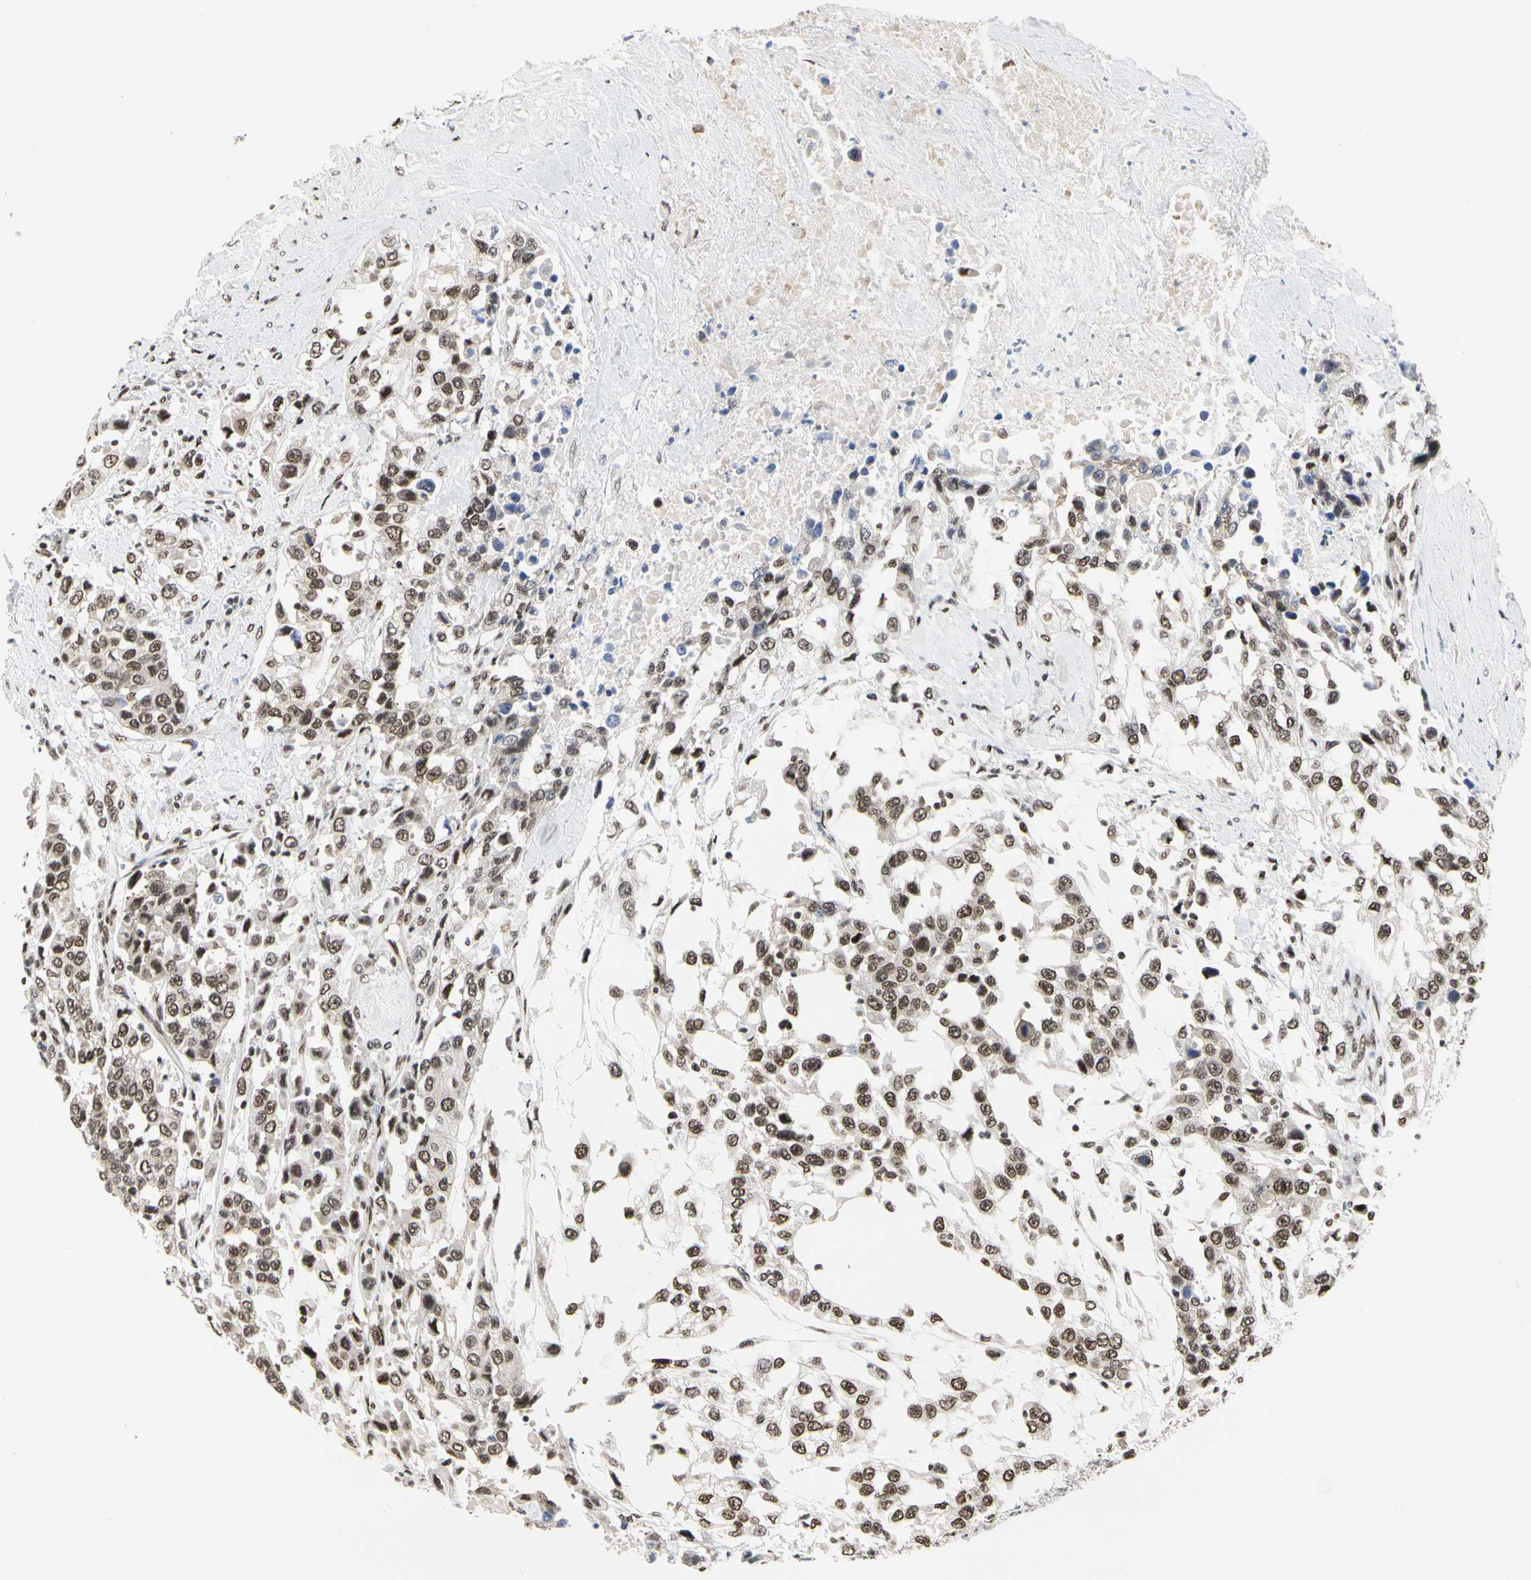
{"staining": {"intensity": "moderate", "quantity": ">75%", "location": "nuclear"}, "tissue": "urothelial cancer", "cell_type": "Tumor cells", "image_type": "cancer", "snomed": [{"axis": "morphology", "description": "Urothelial carcinoma, High grade"}, {"axis": "topography", "description": "Urinary bladder"}], "caption": "Urothelial cancer stained for a protein (brown) displays moderate nuclear positive expression in approximately >75% of tumor cells.", "gene": "PRMT3", "patient": {"sex": "female", "age": 80}}